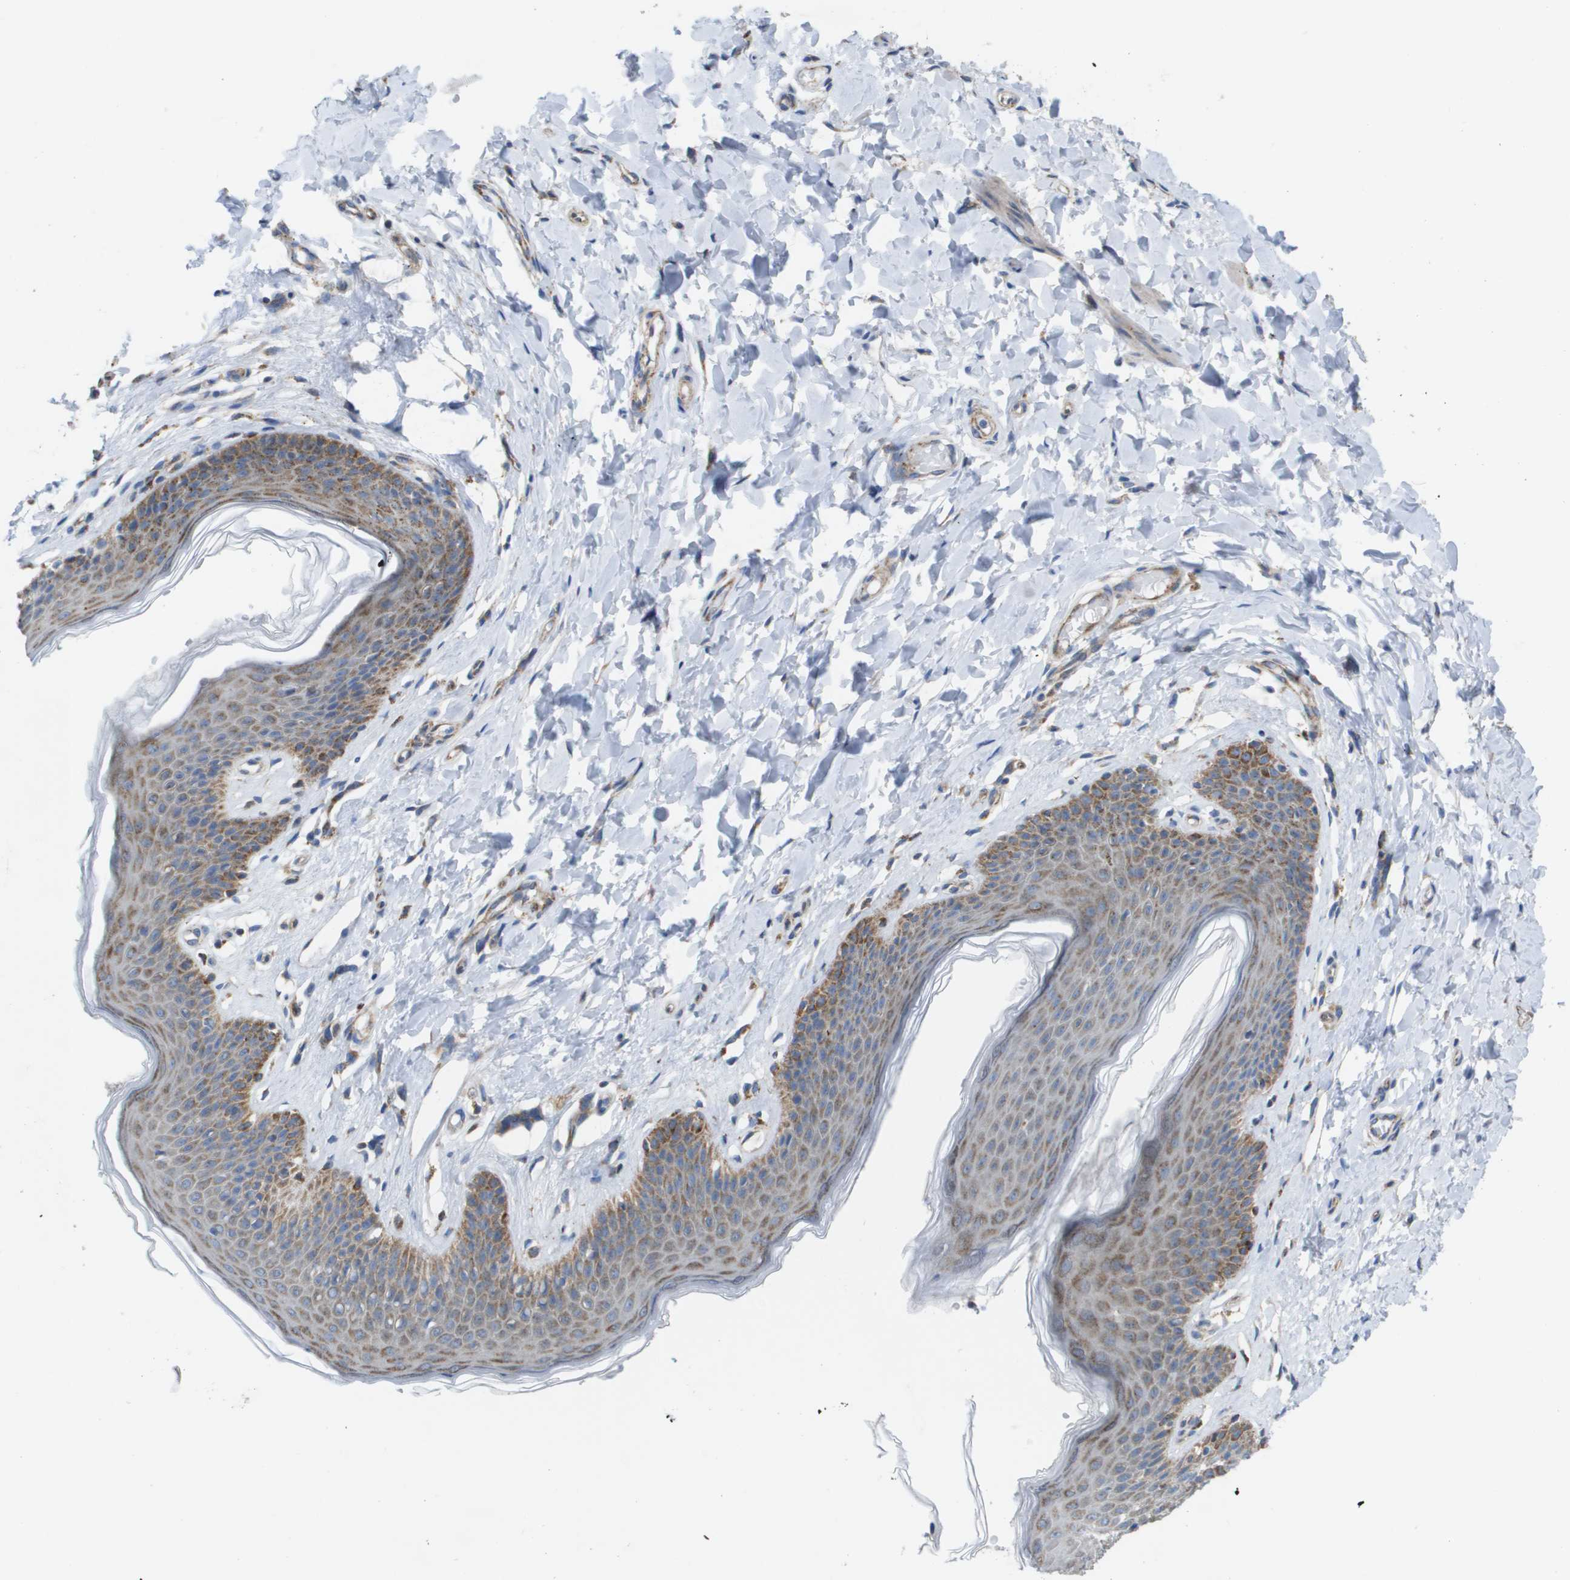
{"staining": {"intensity": "moderate", "quantity": ">75%", "location": "cytoplasmic/membranous"}, "tissue": "skin", "cell_type": "Epidermal cells", "image_type": "normal", "snomed": [{"axis": "morphology", "description": "Normal tissue, NOS"}, {"axis": "topography", "description": "Vulva"}], "caption": "Immunohistochemistry (IHC) photomicrograph of unremarkable skin: skin stained using immunohistochemistry reveals medium levels of moderate protein expression localized specifically in the cytoplasmic/membranous of epidermal cells, appearing as a cytoplasmic/membranous brown color.", "gene": "FIS1", "patient": {"sex": "female", "age": 66}}